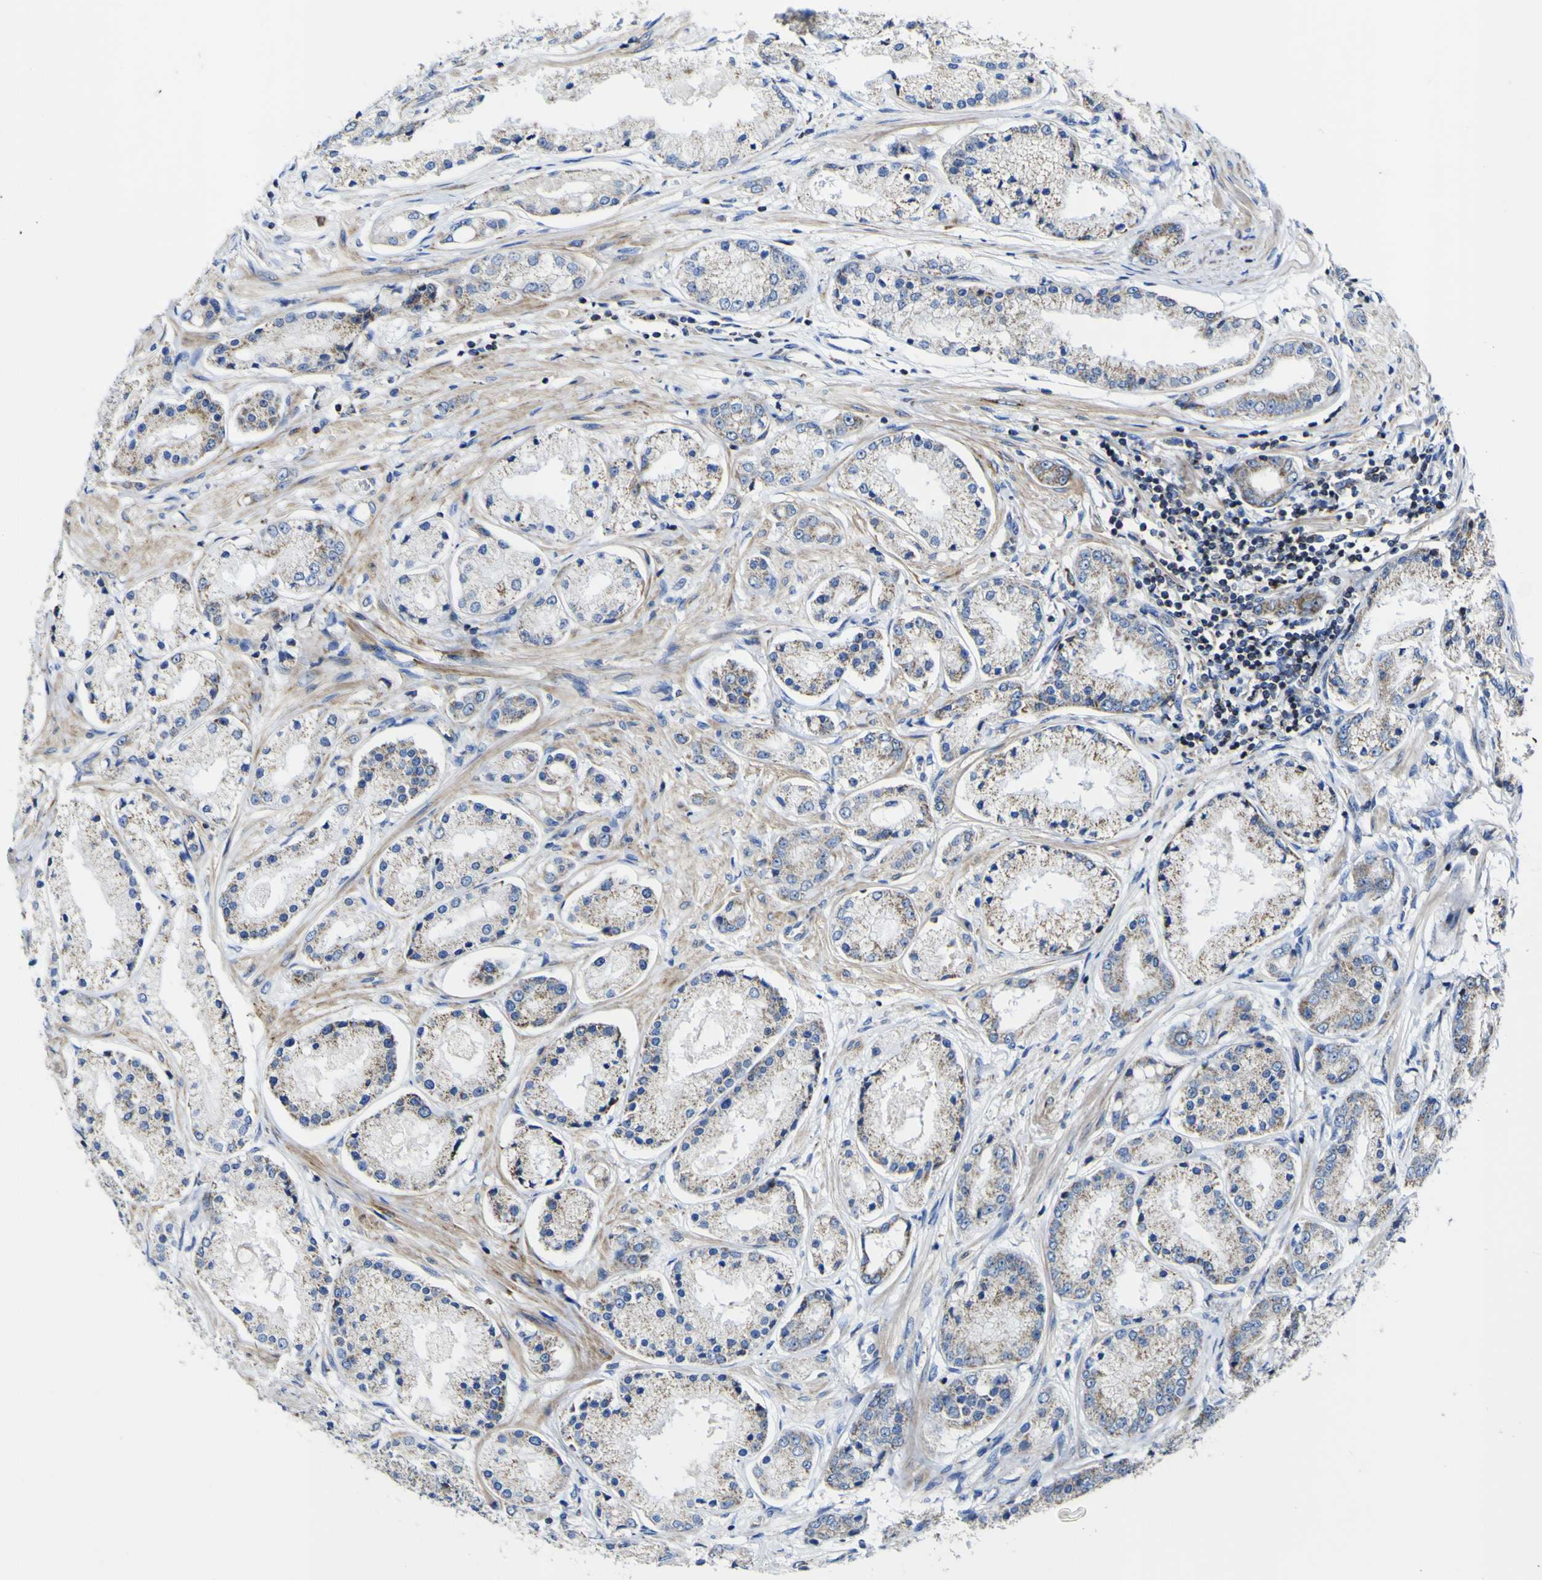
{"staining": {"intensity": "moderate", "quantity": "25%-75%", "location": "cytoplasmic/membranous"}, "tissue": "prostate cancer", "cell_type": "Tumor cells", "image_type": "cancer", "snomed": [{"axis": "morphology", "description": "Adenocarcinoma, High grade"}, {"axis": "topography", "description": "Prostate"}], "caption": "Prostate cancer (adenocarcinoma (high-grade)) stained with DAB immunohistochemistry exhibits medium levels of moderate cytoplasmic/membranous positivity in about 25%-75% of tumor cells. (DAB IHC with brightfield microscopy, high magnification).", "gene": "CCDC90B", "patient": {"sex": "male", "age": 59}}